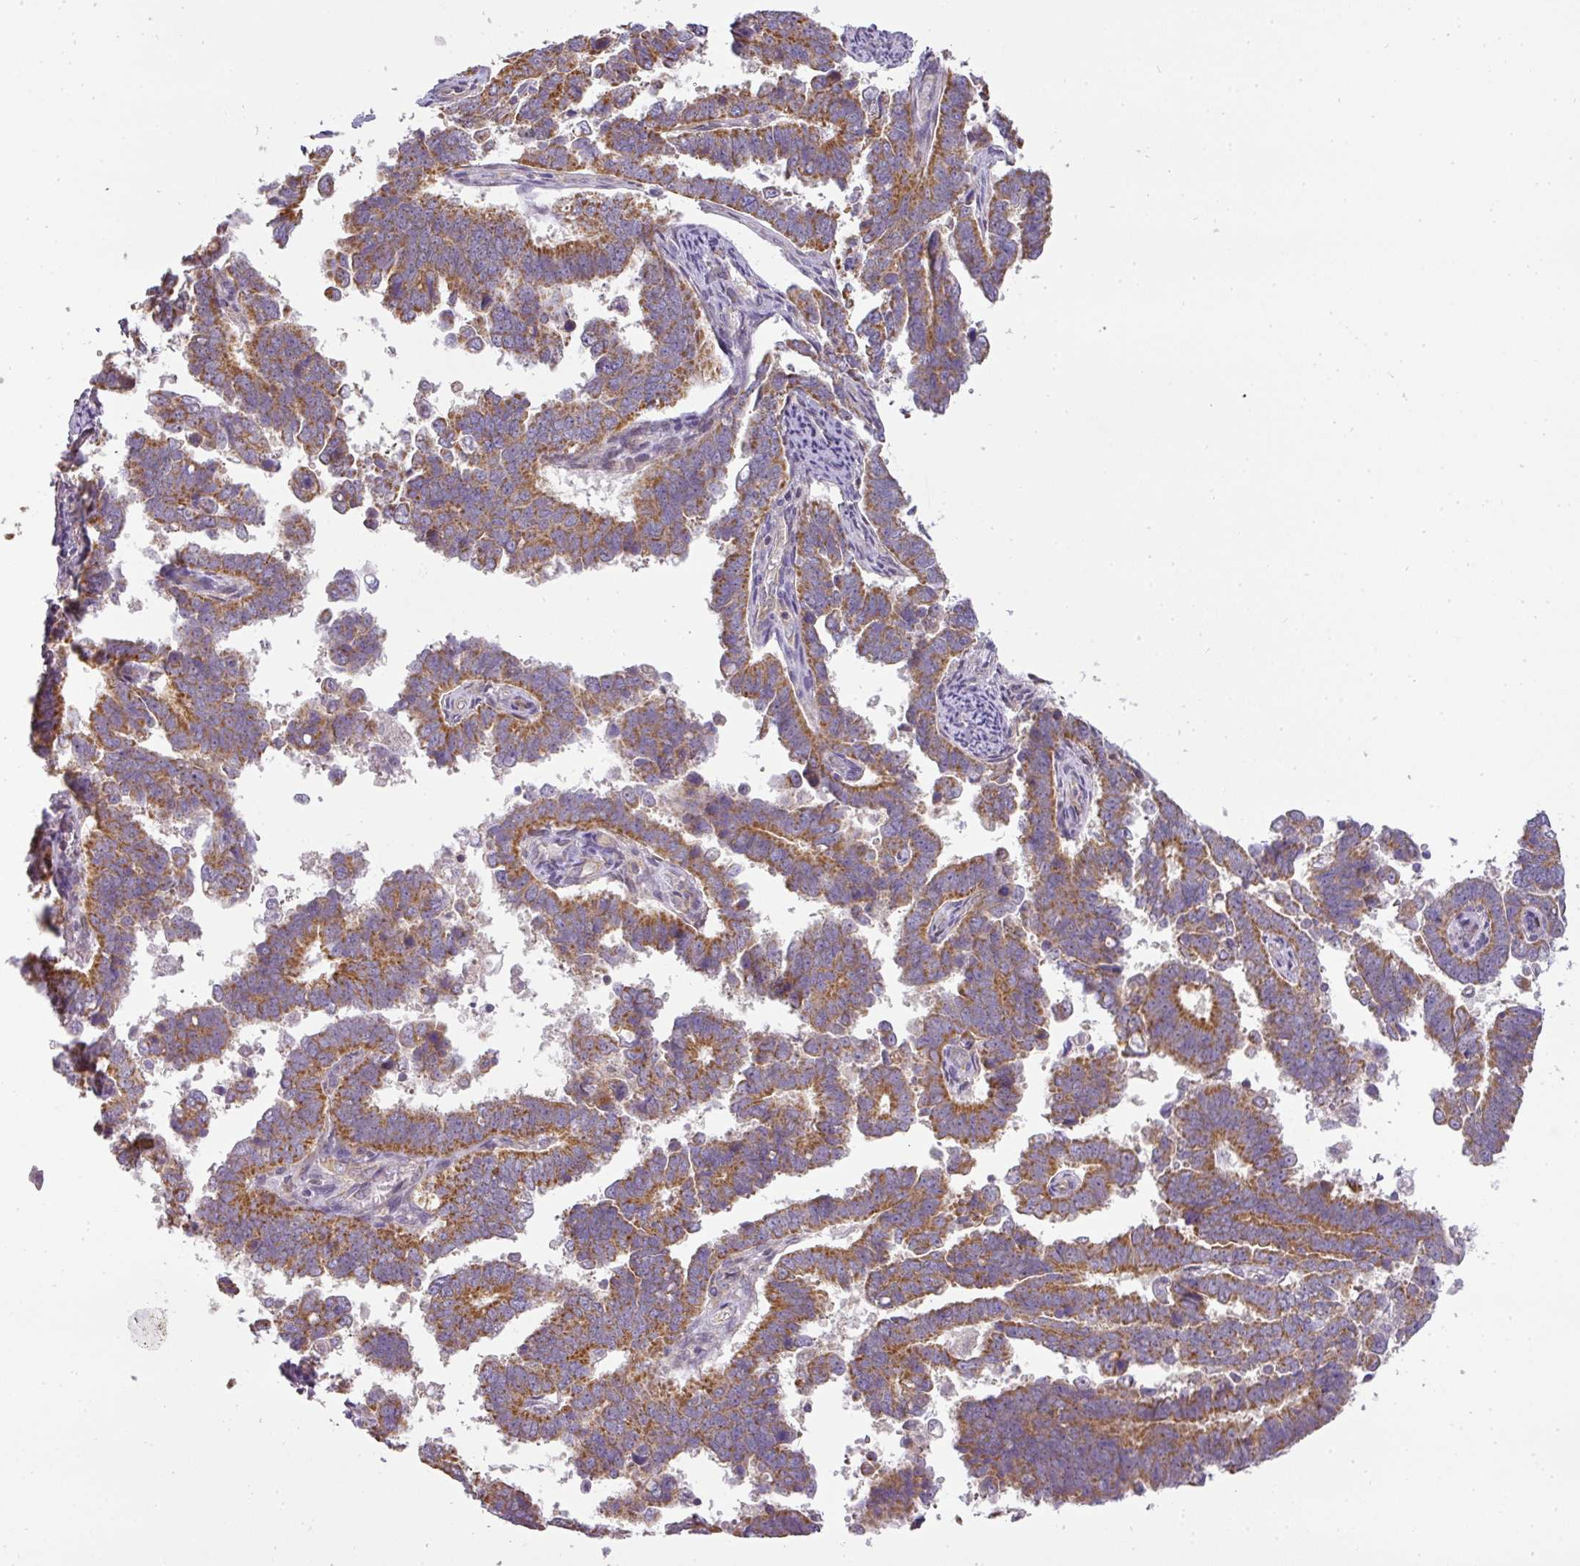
{"staining": {"intensity": "moderate", "quantity": ">75%", "location": "cytoplasmic/membranous"}, "tissue": "endometrial cancer", "cell_type": "Tumor cells", "image_type": "cancer", "snomed": [{"axis": "morphology", "description": "Adenocarcinoma, NOS"}, {"axis": "topography", "description": "Endometrium"}], "caption": "Immunohistochemistry micrograph of human endometrial cancer stained for a protein (brown), which reveals medium levels of moderate cytoplasmic/membranous positivity in approximately >75% of tumor cells.", "gene": "ZNF211", "patient": {"sex": "female", "age": 75}}